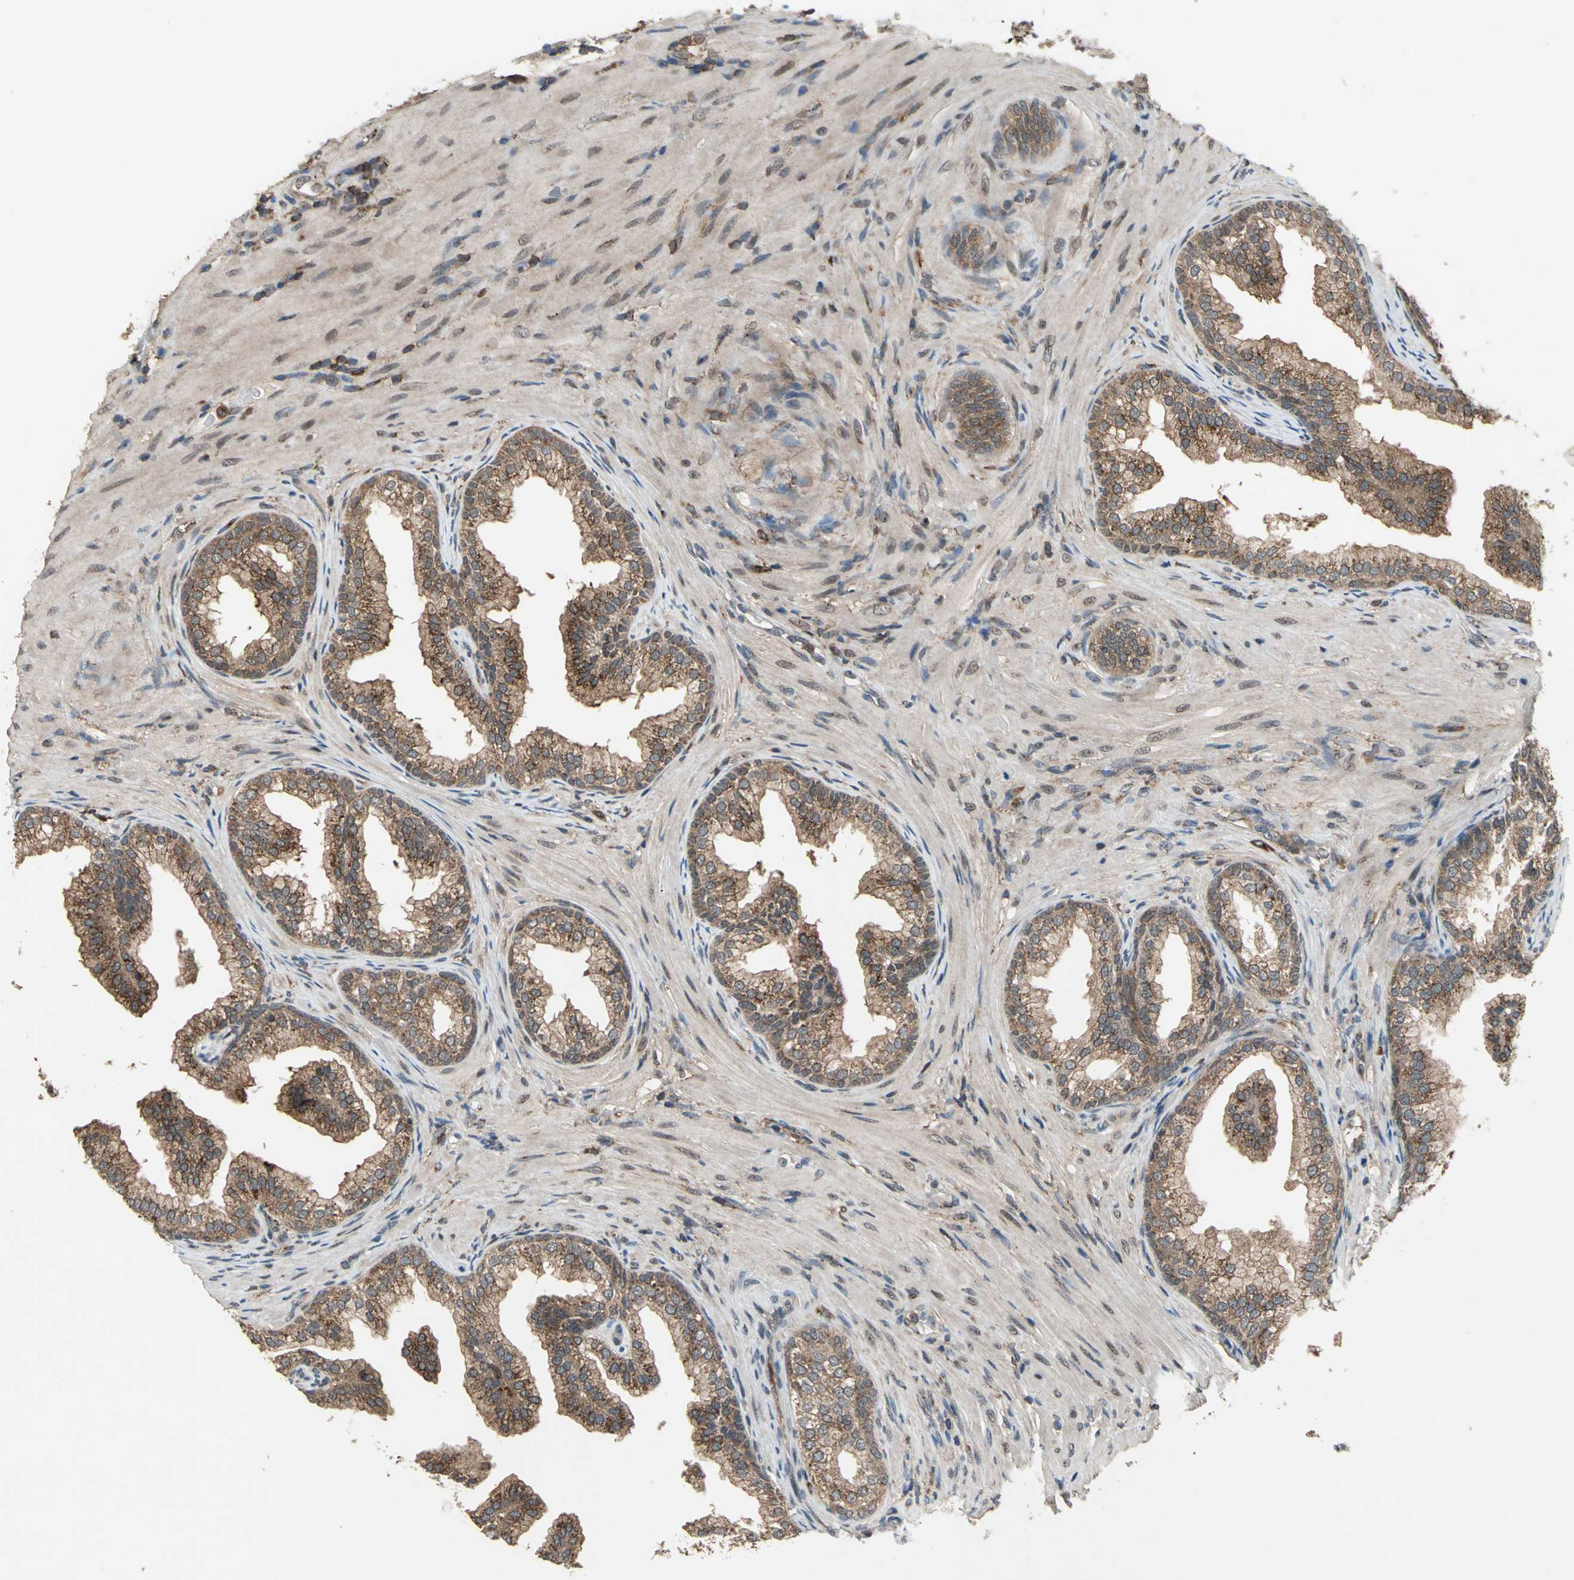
{"staining": {"intensity": "moderate", "quantity": ">75%", "location": "cytoplasmic/membranous"}, "tissue": "prostate", "cell_type": "Glandular cells", "image_type": "normal", "snomed": [{"axis": "morphology", "description": "Normal tissue, NOS"}, {"axis": "topography", "description": "Prostate"}], "caption": "Human prostate stained for a protein (brown) exhibits moderate cytoplasmic/membranous positive expression in approximately >75% of glandular cells.", "gene": "NFKBIE", "patient": {"sex": "male", "age": 76}}